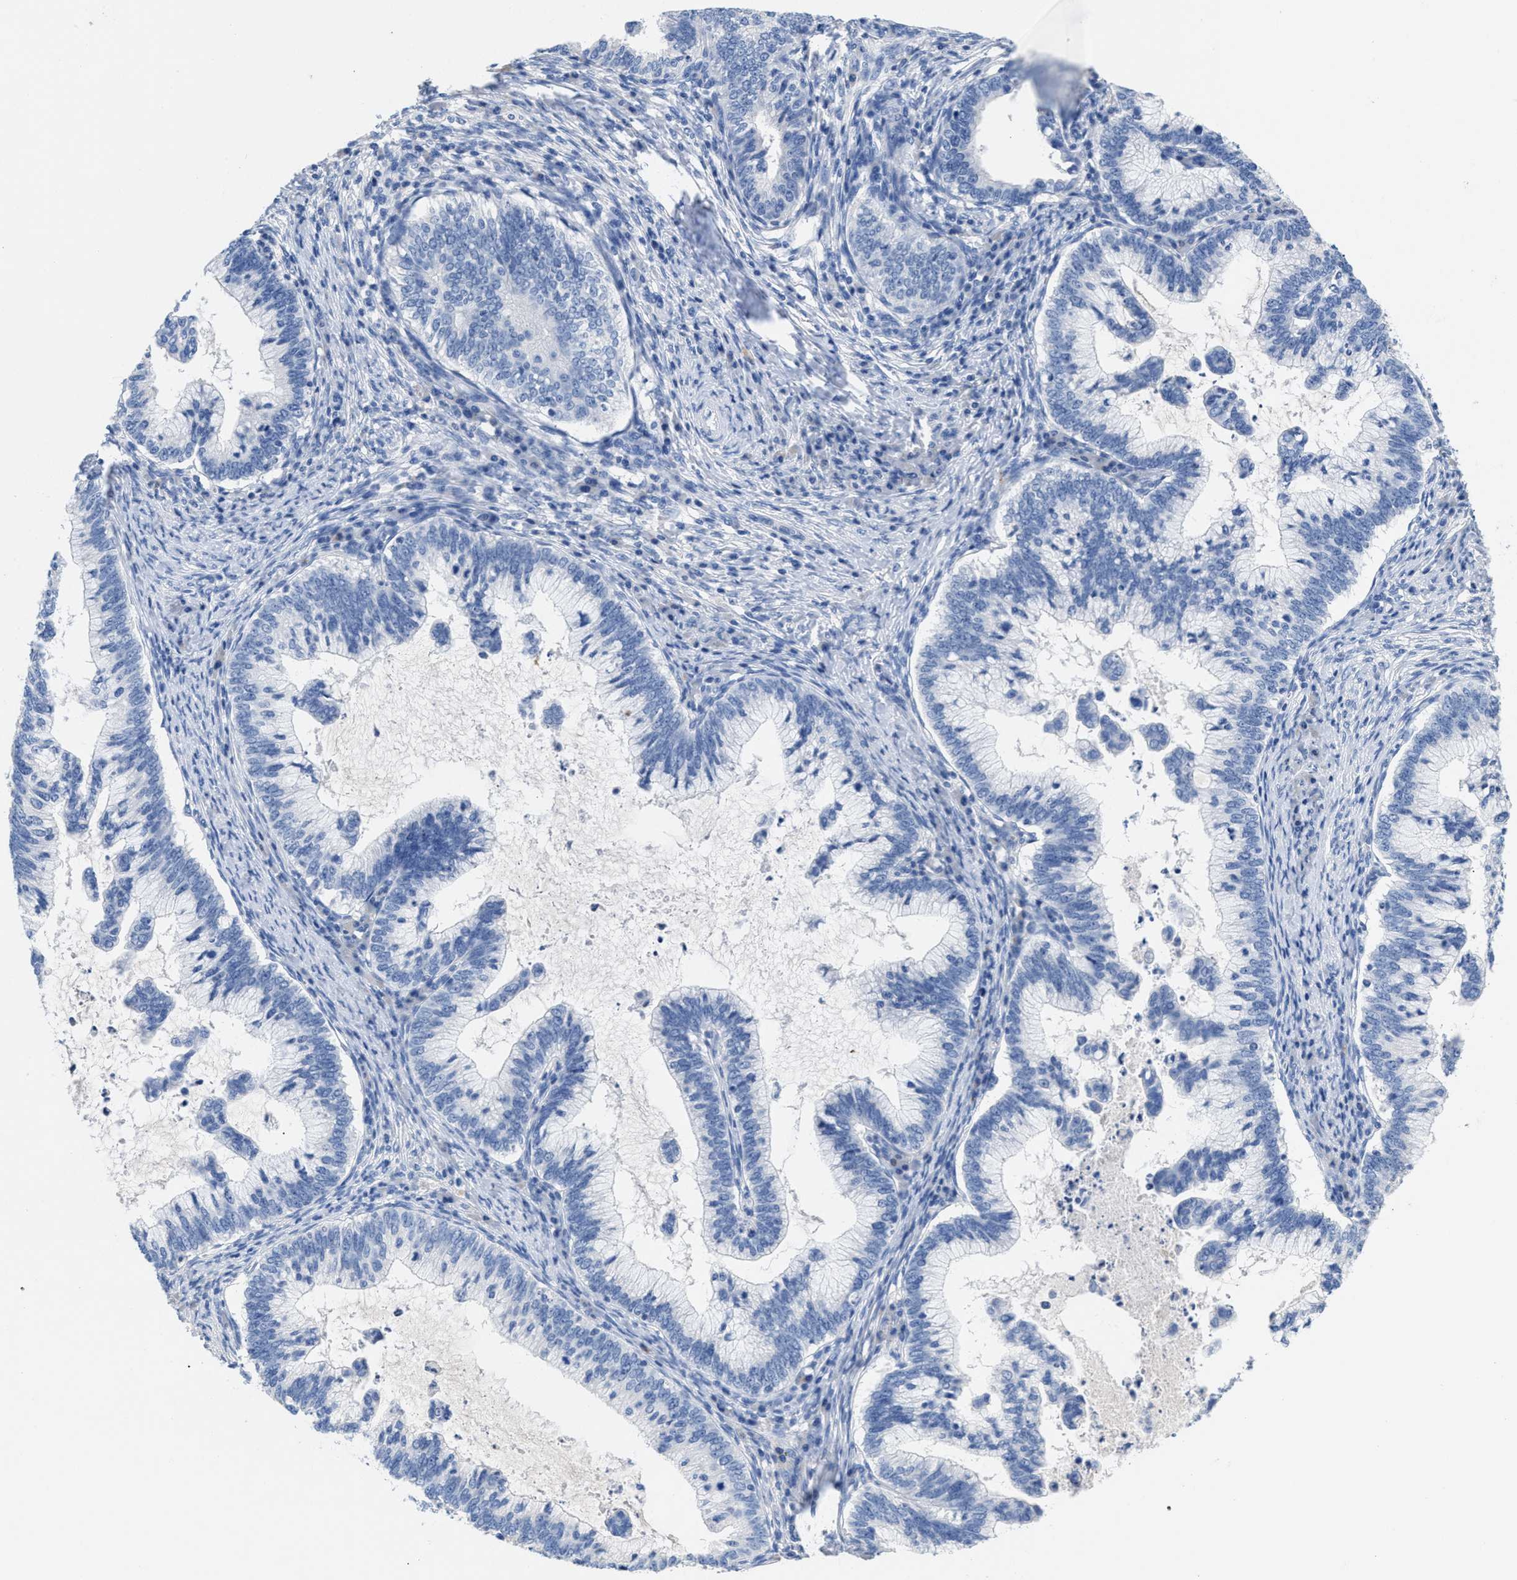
{"staining": {"intensity": "negative", "quantity": "none", "location": "none"}, "tissue": "cervical cancer", "cell_type": "Tumor cells", "image_type": "cancer", "snomed": [{"axis": "morphology", "description": "Adenocarcinoma, NOS"}, {"axis": "topography", "description": "Cervix"}], "caption": "High magnification brightfield microscopy of adenocarcinoma (cervical) stained with DAB (3,3'-diaminobenzidine) (brown) and counterstained with hematoxylin (blue): tumor cells show no significant positivity.", "gene": "SLFN13", "patient": {"sex": "female", "age": 36}}